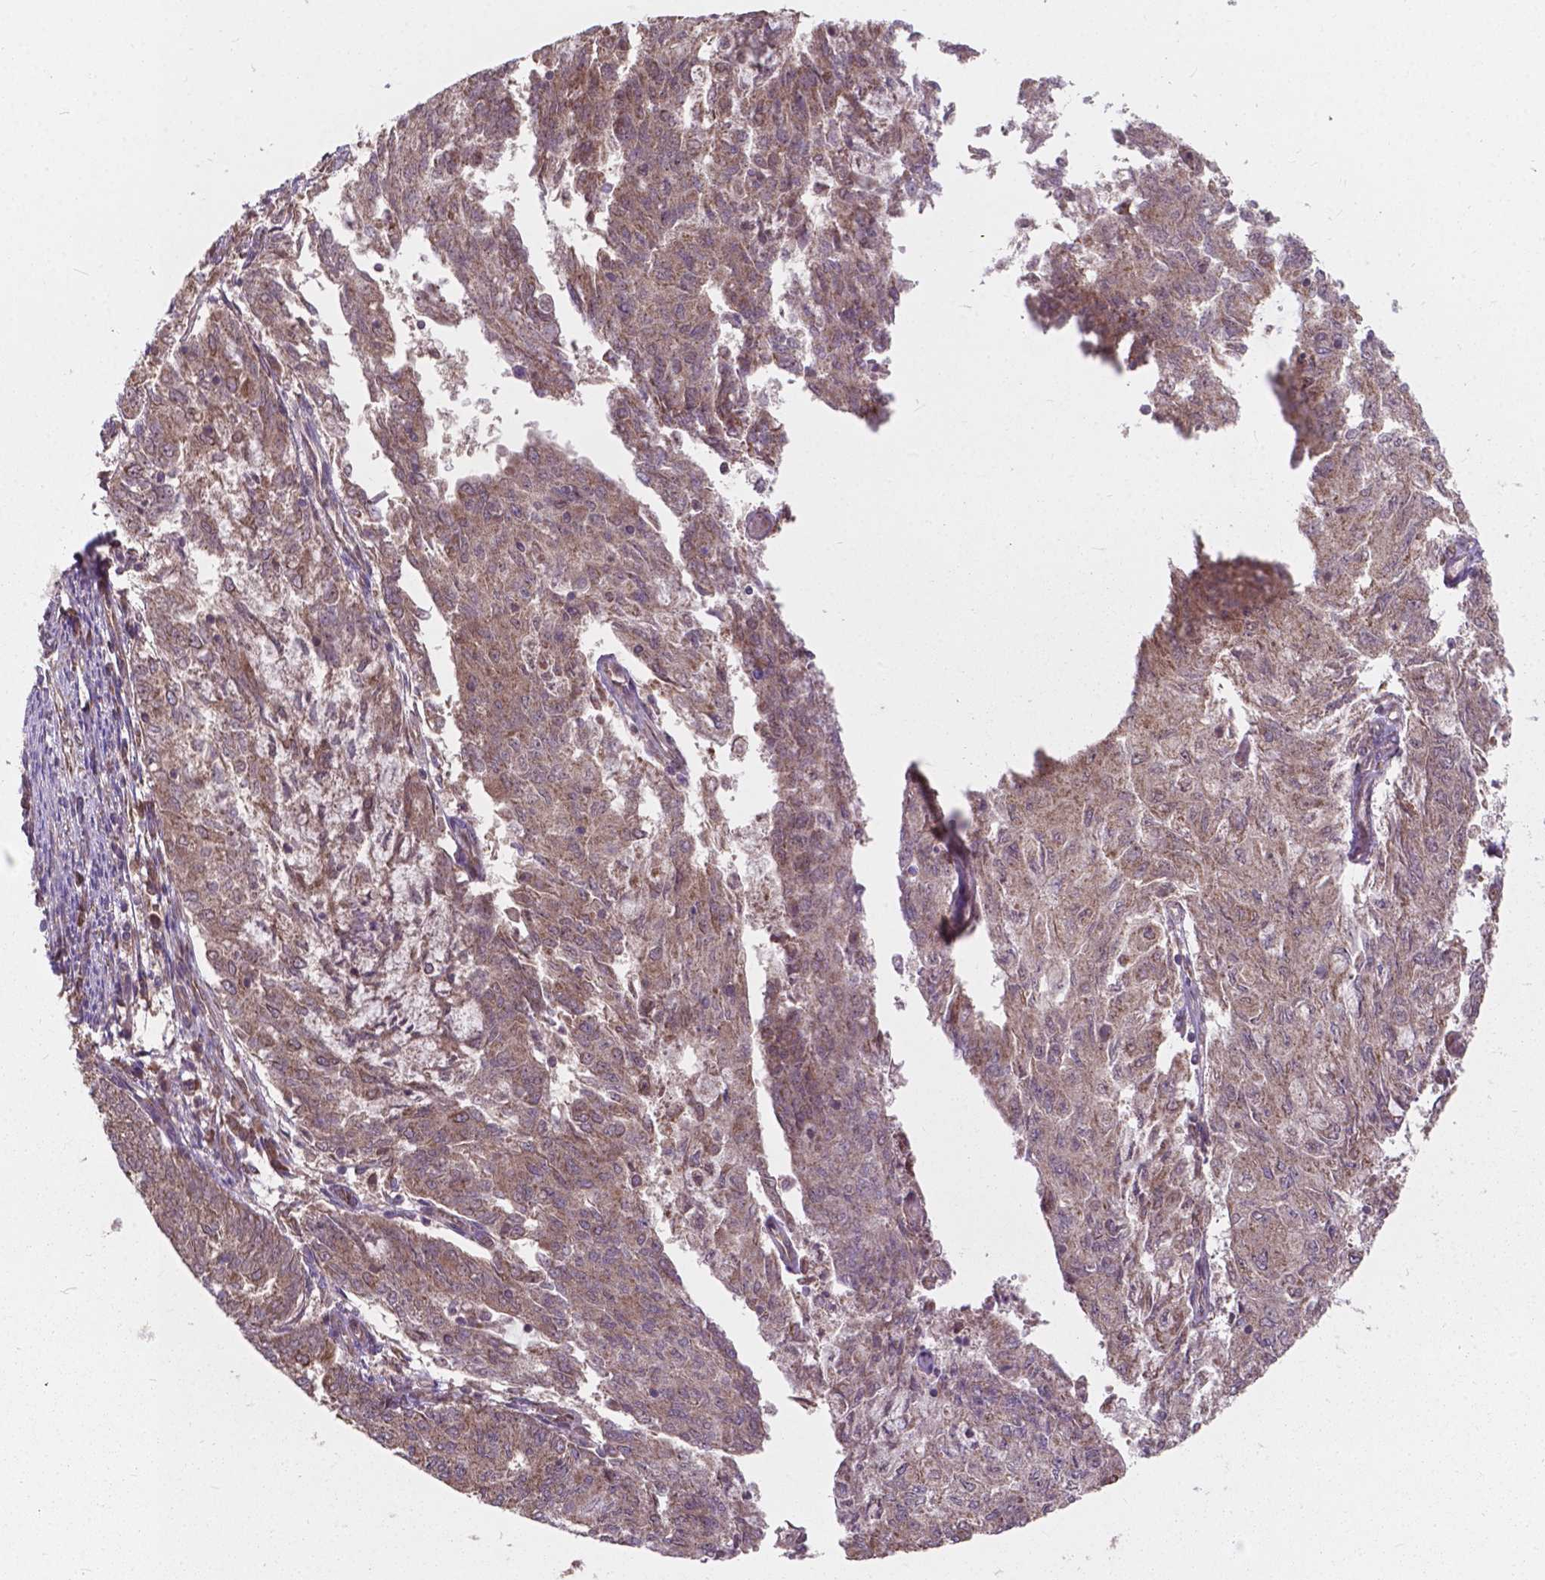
{"staining": {"intensity": "moderate", "quantity": "25%-75%", "location": "cytoplasmic/membranous"}, "tissue": "endometrial cancer", "cell_type": "Tumor cells", "image_type": "cancer", "snomed": [{"axis": "morphology", "description": "Adenocarcinoma, NOS"}, {"axis": "topography", "description": "Endometrium"}], "caption": "A brown stain shows moderate cytoplasmic/membranous staining of a protein in human endometrial cancer (adenocarcinoma) tumor cells.", "gene": "MRPL33", "patient": {"sex": "female", "age": 82}}